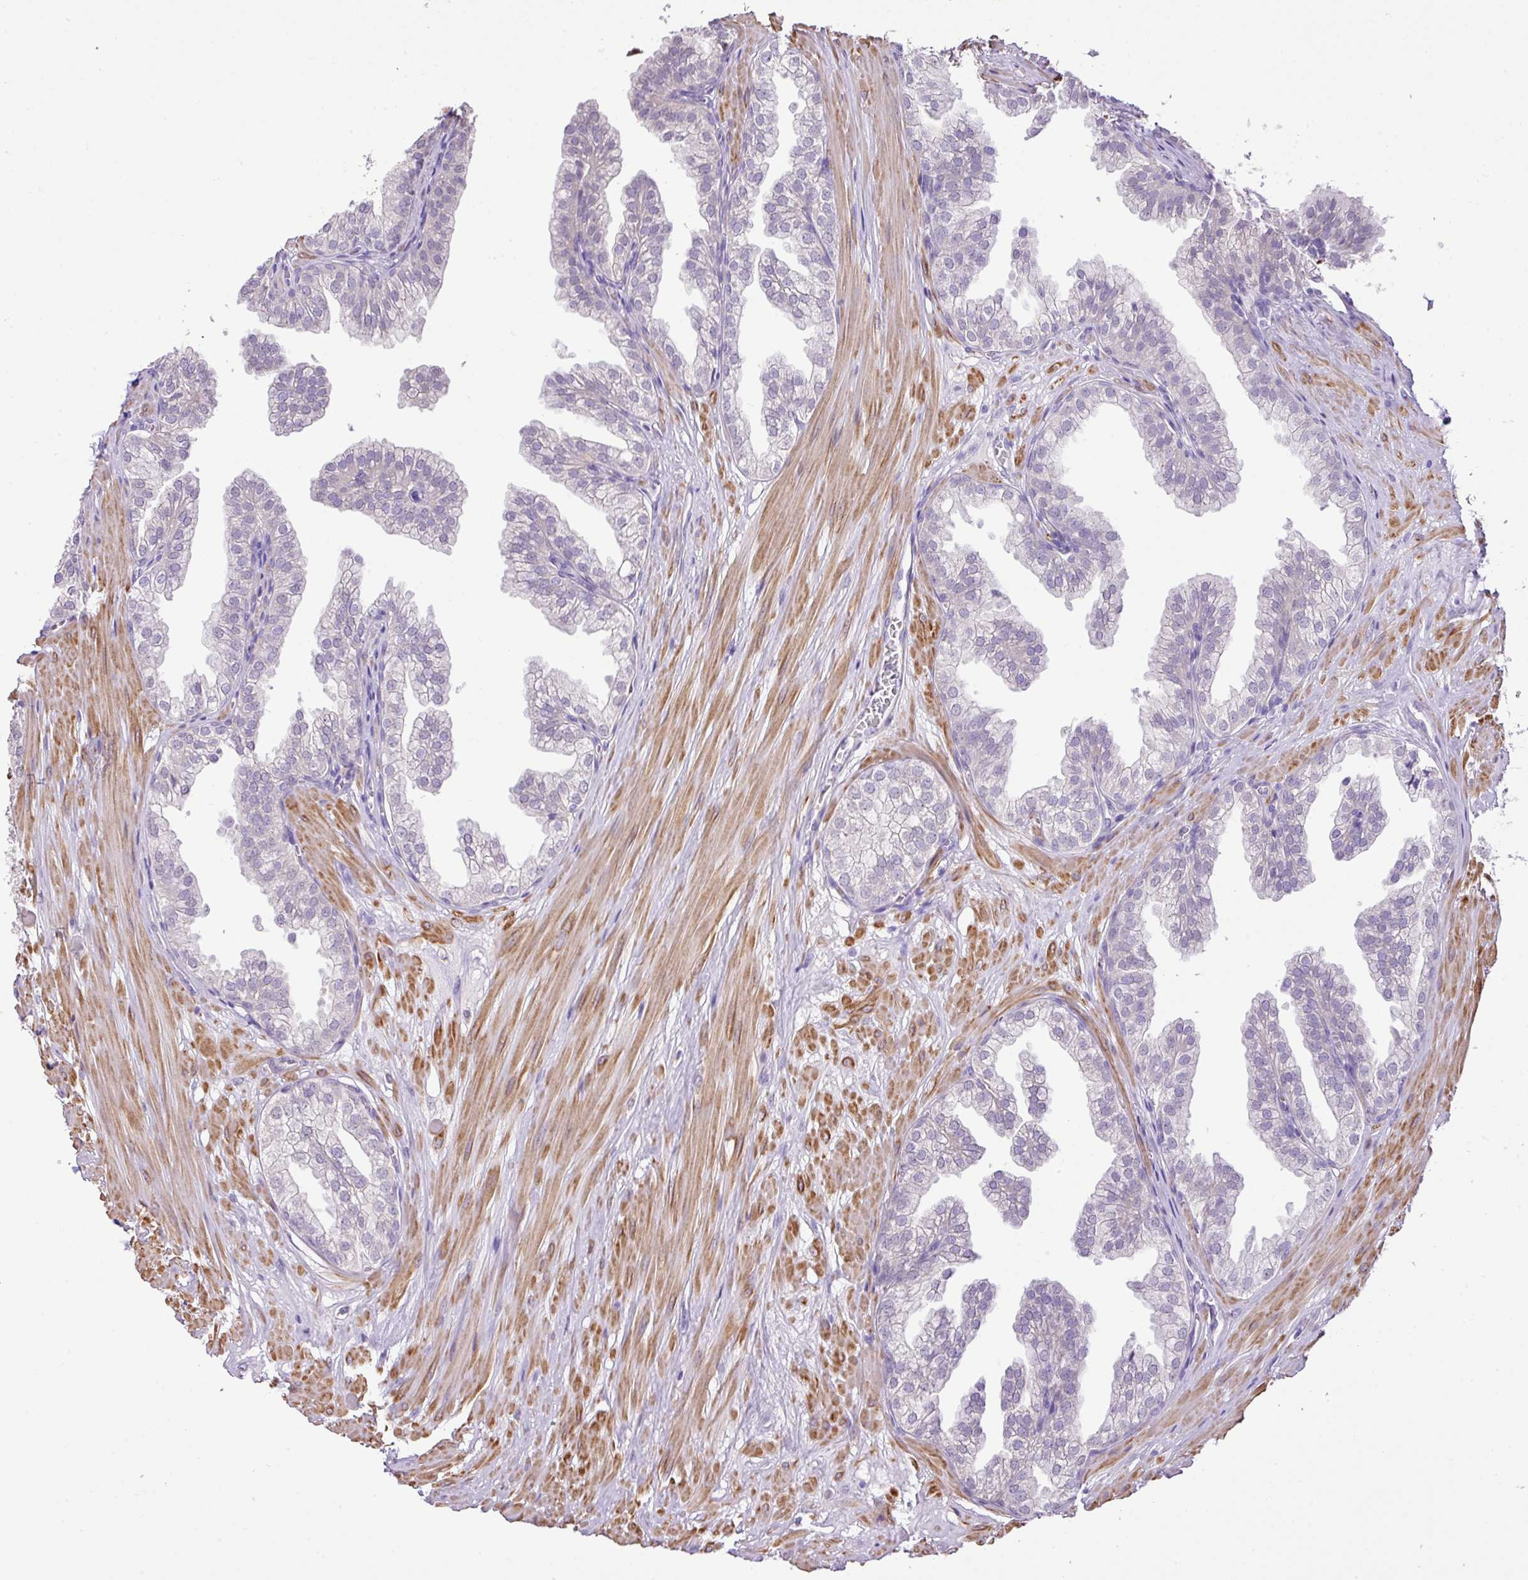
{"staining": {"intensity": "negative", "quantity": "none", "location": "none"}, "tissue": "prostate", "cell_type": "Glandular cells", "image_type": "normal", "snomed": [{"axis": "morphology", "description": "Normal tissue, NOS"}, {"axis": "topography", "description": "Prostate"}, {"axis": "topography", "description": "Peripheral nerve tissue"}], "caption": "IHC micrograph of benign prostate: human prostate stained with DAB displays no significant protein expression in glandular cells.", "gene": "DIP2A", "patient": {"sex": "male", "age": 55}}